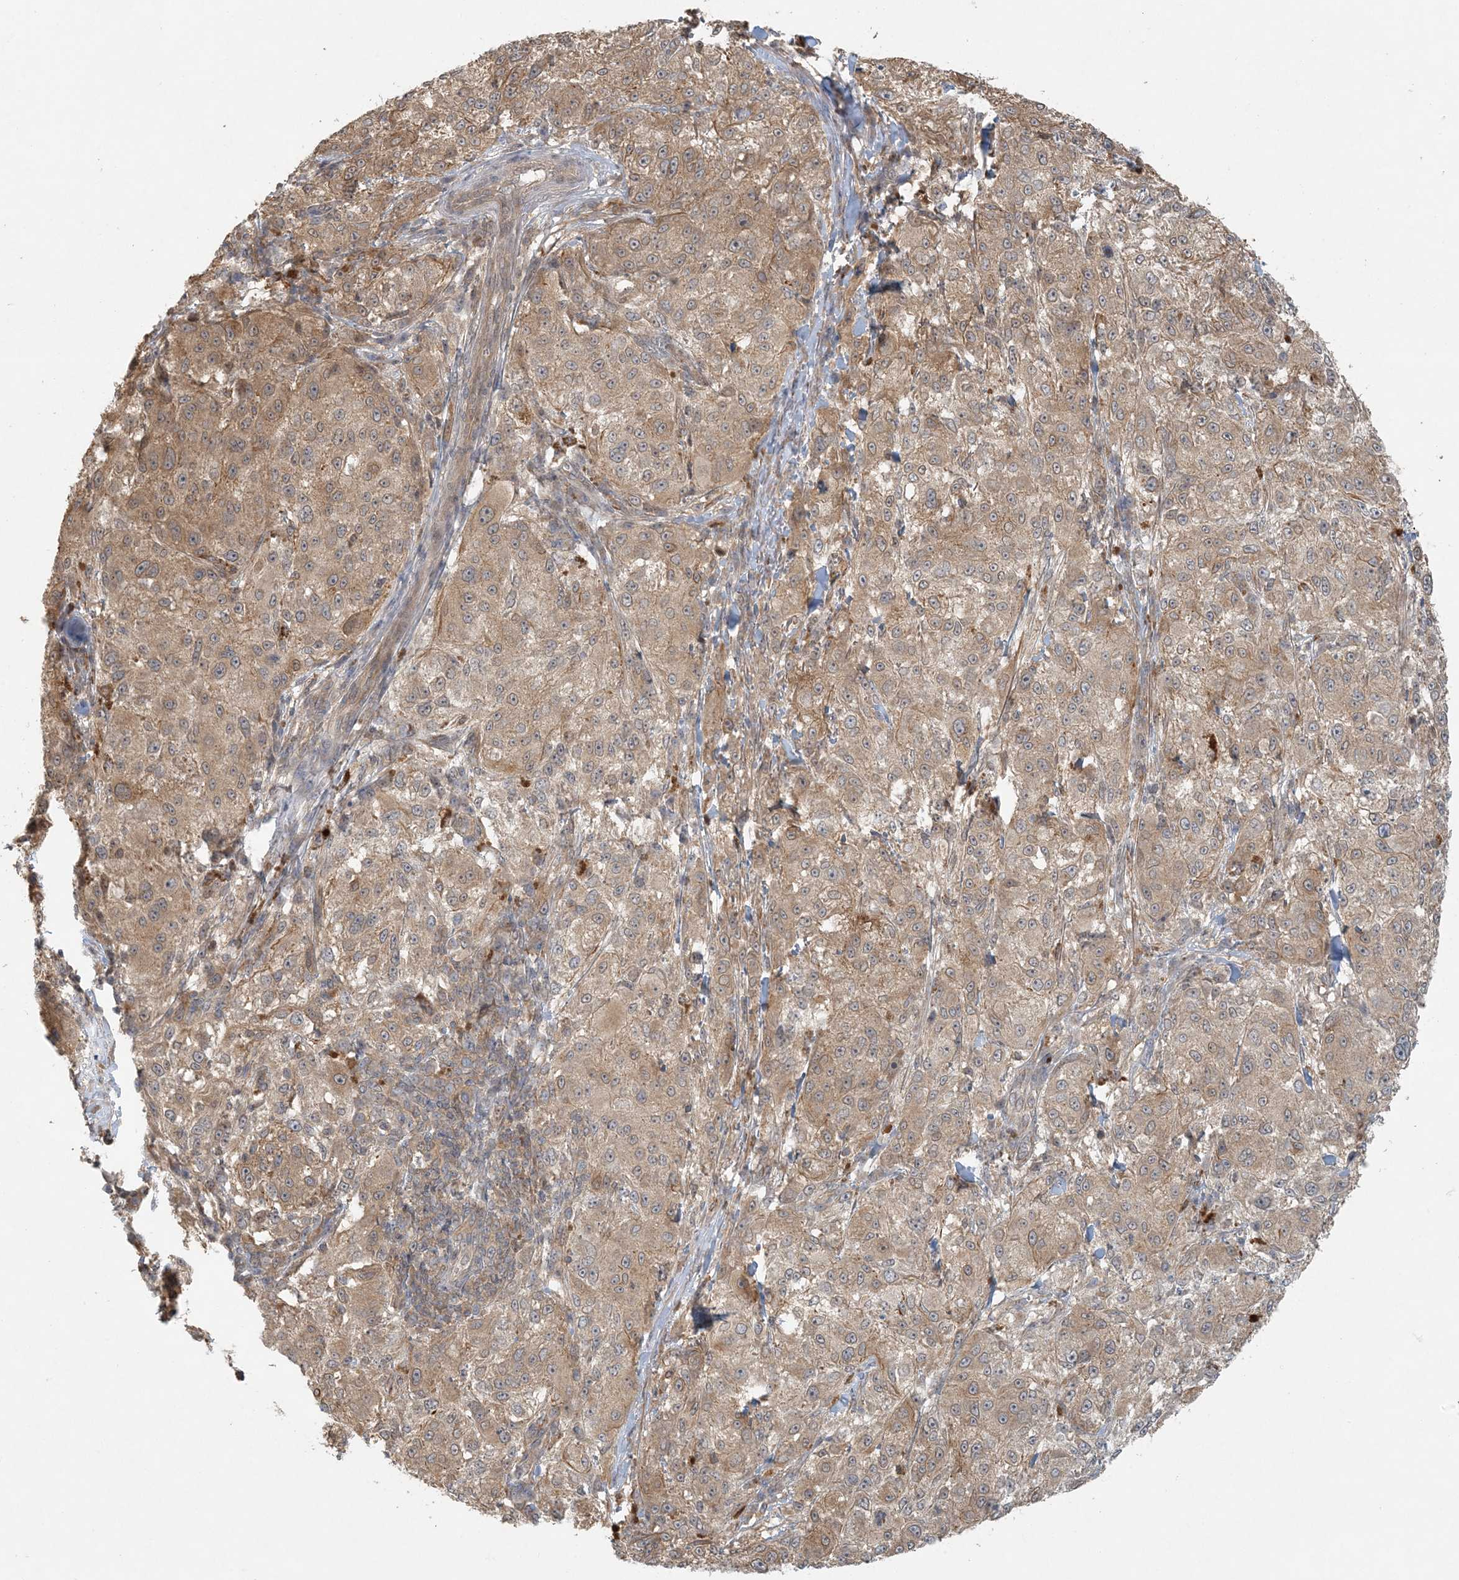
{"staining": {"intensity": "moderate", "quantity": ">75%", "location": "cytoplasmic/membranous"}, "tissue": "melanoma", "cell_type": "Tumor cells", "image_type": "cancer", "snomed": [{"axis": "morphology", "description": "Necrosis, NOS"}, {"axis": "morphology", "description": "Malignant melanoma, NOS"}, {"axis": "topography", "description": "Skin"}], "caption": "The image displays a brown stain indicating the presence of a protein in the cytoplasmic/membranous of tumor cells in melanoma.", "gene": "OBI1", "patient": {"sex": "female", "age": 87}}